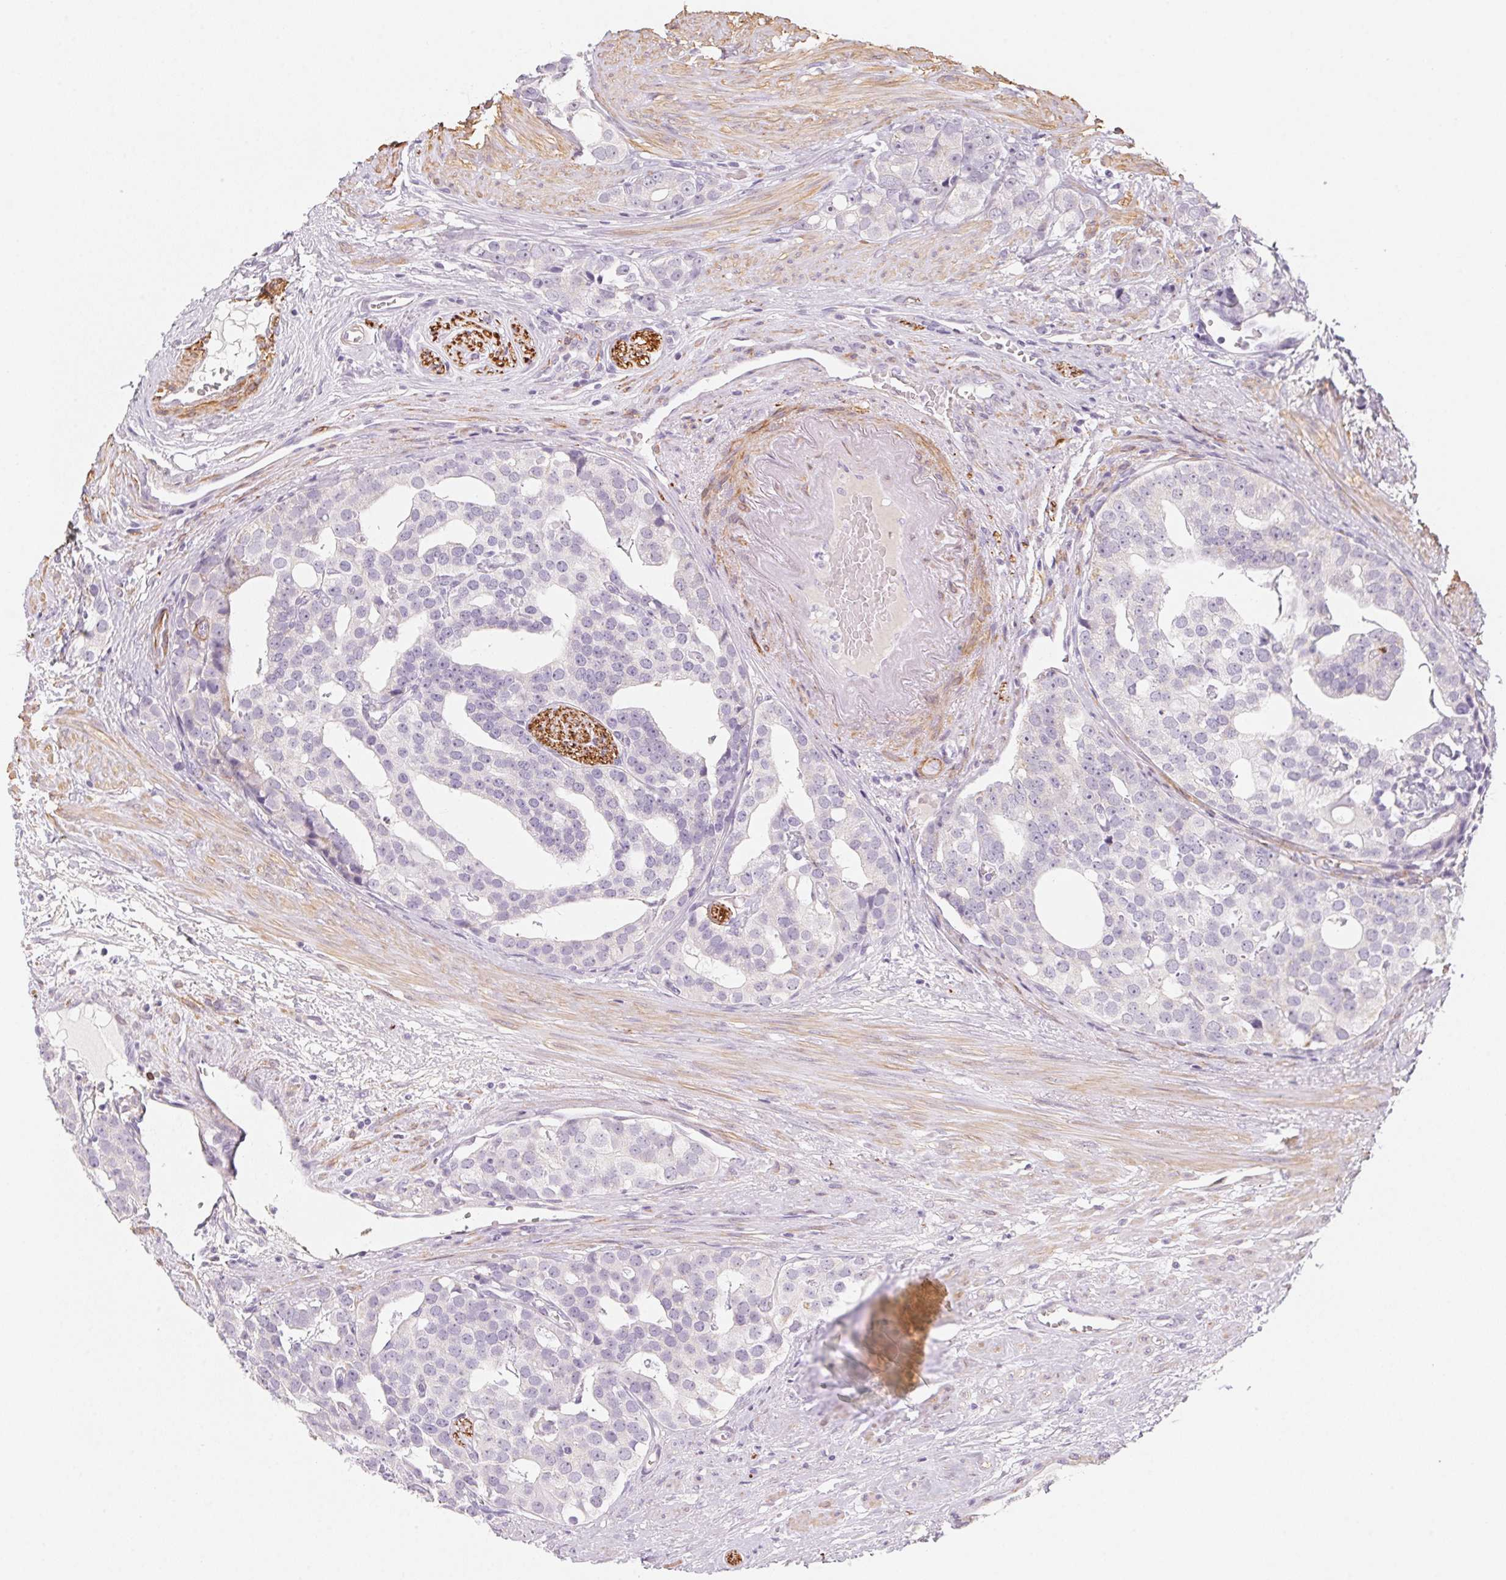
{"staining": {"intensity": "negative", "quantity": "none", "location": "none"}, "tissue": "prostate cancer", "cell_type": "Tumor cells", "image_type": "cancer", "snomed": [{"axis": "morphology", "description": "Adenocarcinoma, High grade"}, {"axis": "topography", "description": "Prostate"}], "caption": "High magnification brightfield microscopy of prostate cancer stained with DAB (3,3'-diaminobenzidine) (brown) and counterstained with hematoxylin (blue): tumor cells show no significant positivity.", "gene": "PRPH", "patient": {"sex": "male", "age": 71}}